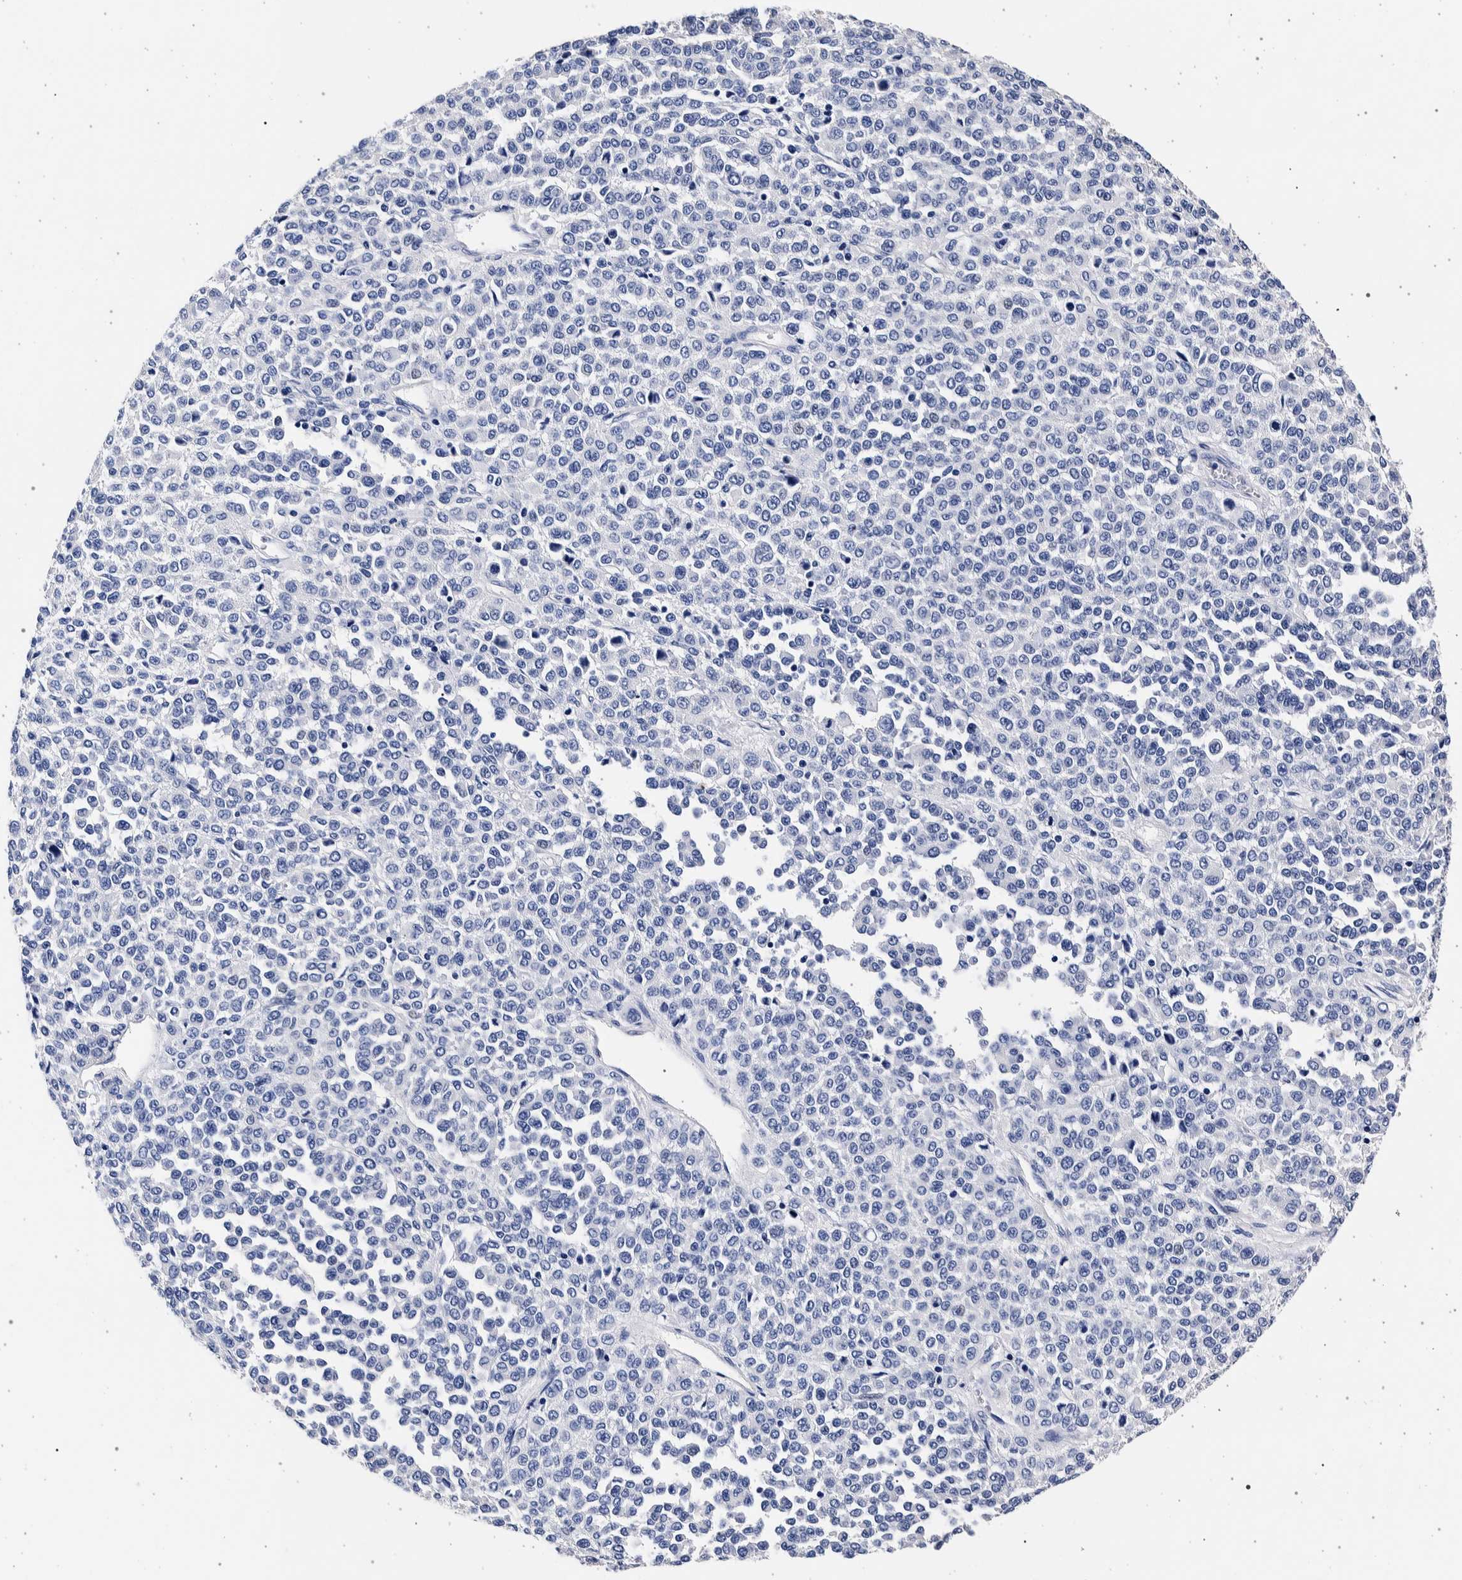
{"staining": {"intensity": "negative", "quantity": "none", "location": "none"}, "tissue": "melanoma", "cell_type": "Tumor cells", "image_type": "cancer", "snomed": [{"axis": "morphology", "description": "Malignant melanoma, Metastatic site"}, {"axis": "topography", "description": "Pancreas"}], "caption": "An image of melanoma stained for a protein reveals no brown staining in tumor cells.", "gene": "NIBAN2", "patient": {"sex": "female", "age": 30}}